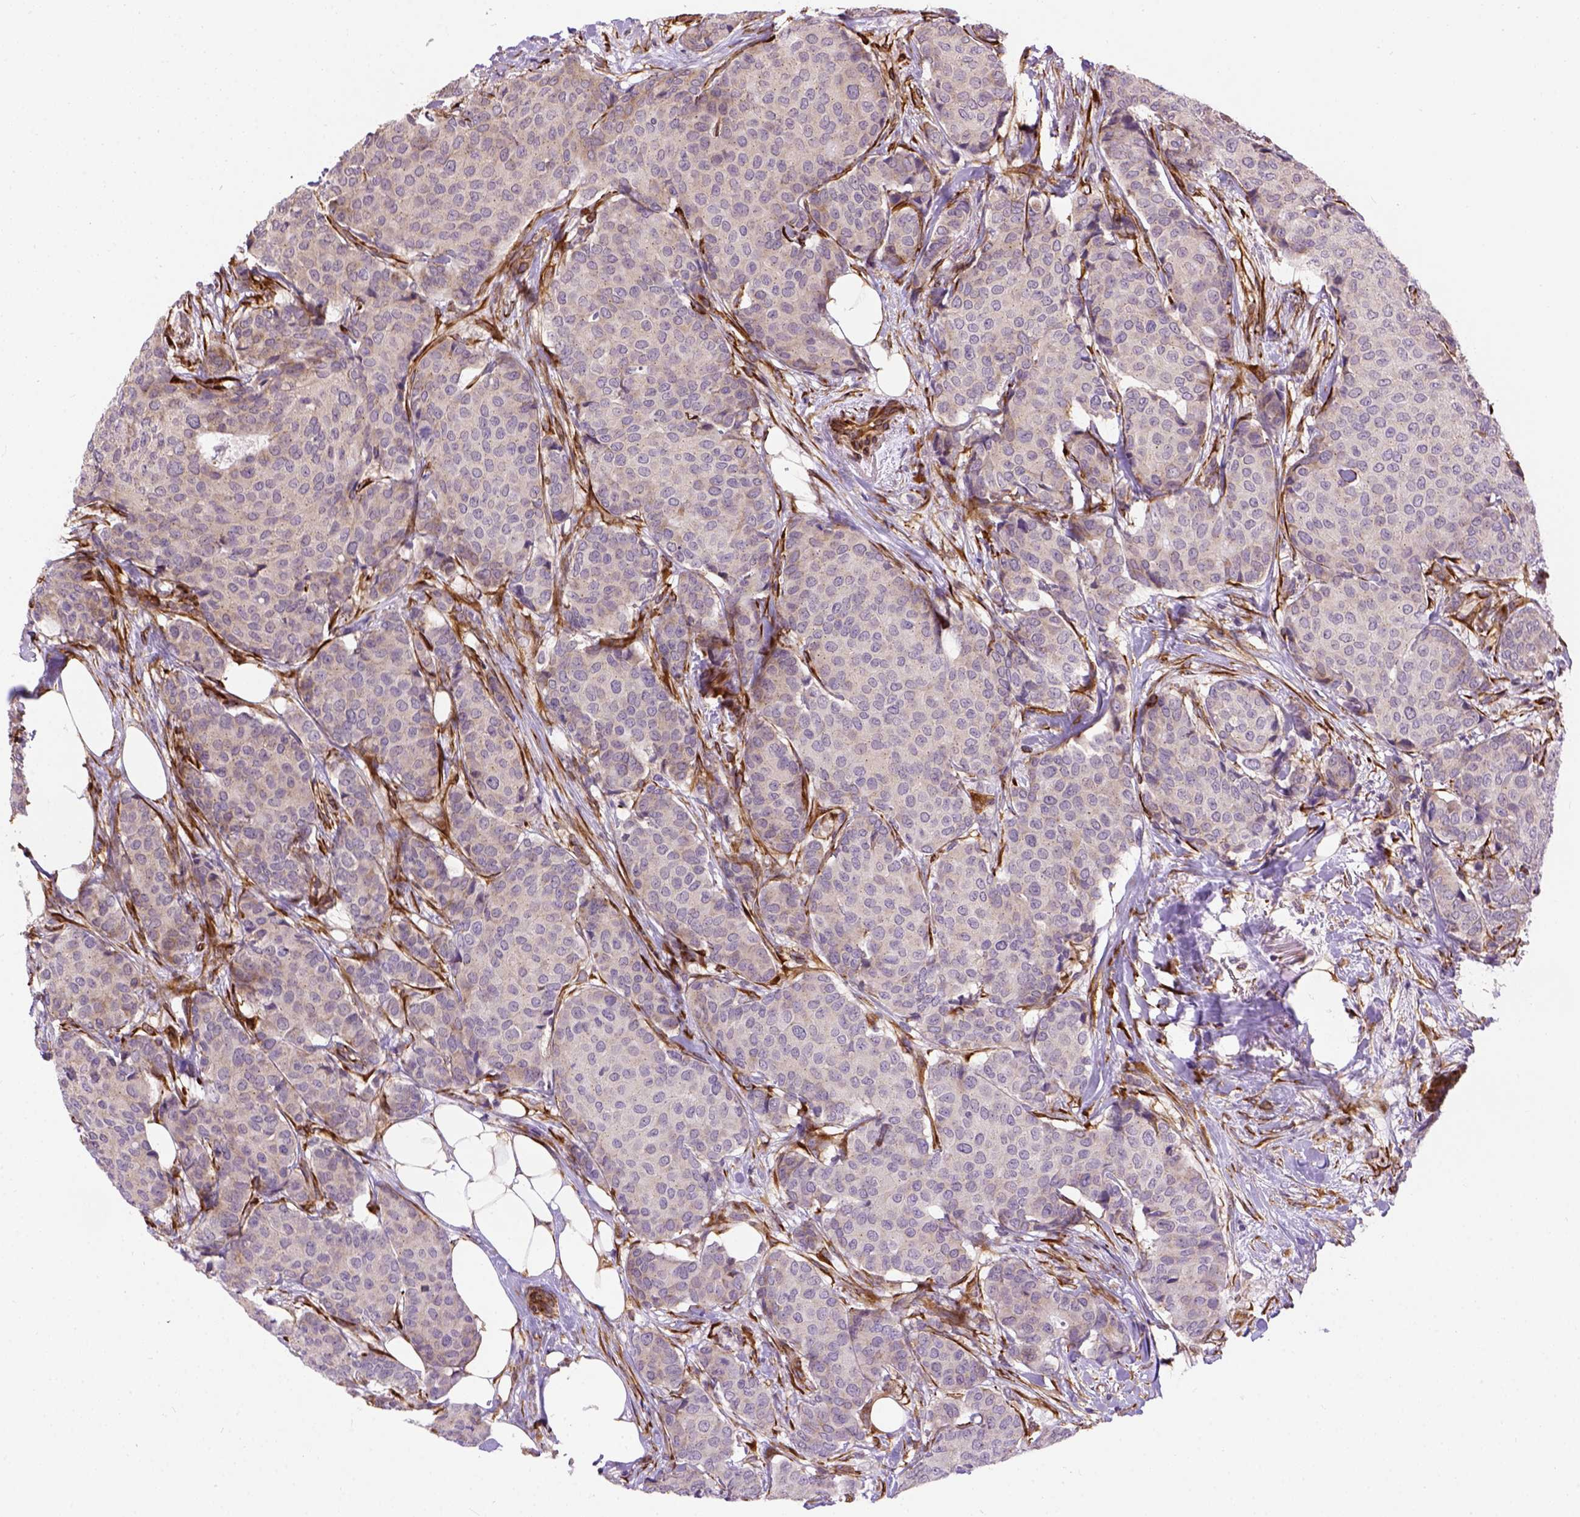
{"staining": {"intensity": "weak", "quantity": "<25%", "location": "cytoplasmic/membranous"}, "tissue": "breast cancer", "cell_type": "Tumor cells", "image_type": "cancer", "snomed": [{"axis": "morphology", "description": "Duct carcinoma"}, {"axis": "topography", "description": "Breast"}], "caption": "This is an immunohistochemistry histopathology image of breast intraductal carcinoma. There is no expression in tumor cells.", "gene": "KAZN", "patient": {"sex": "female", "age": 75}}